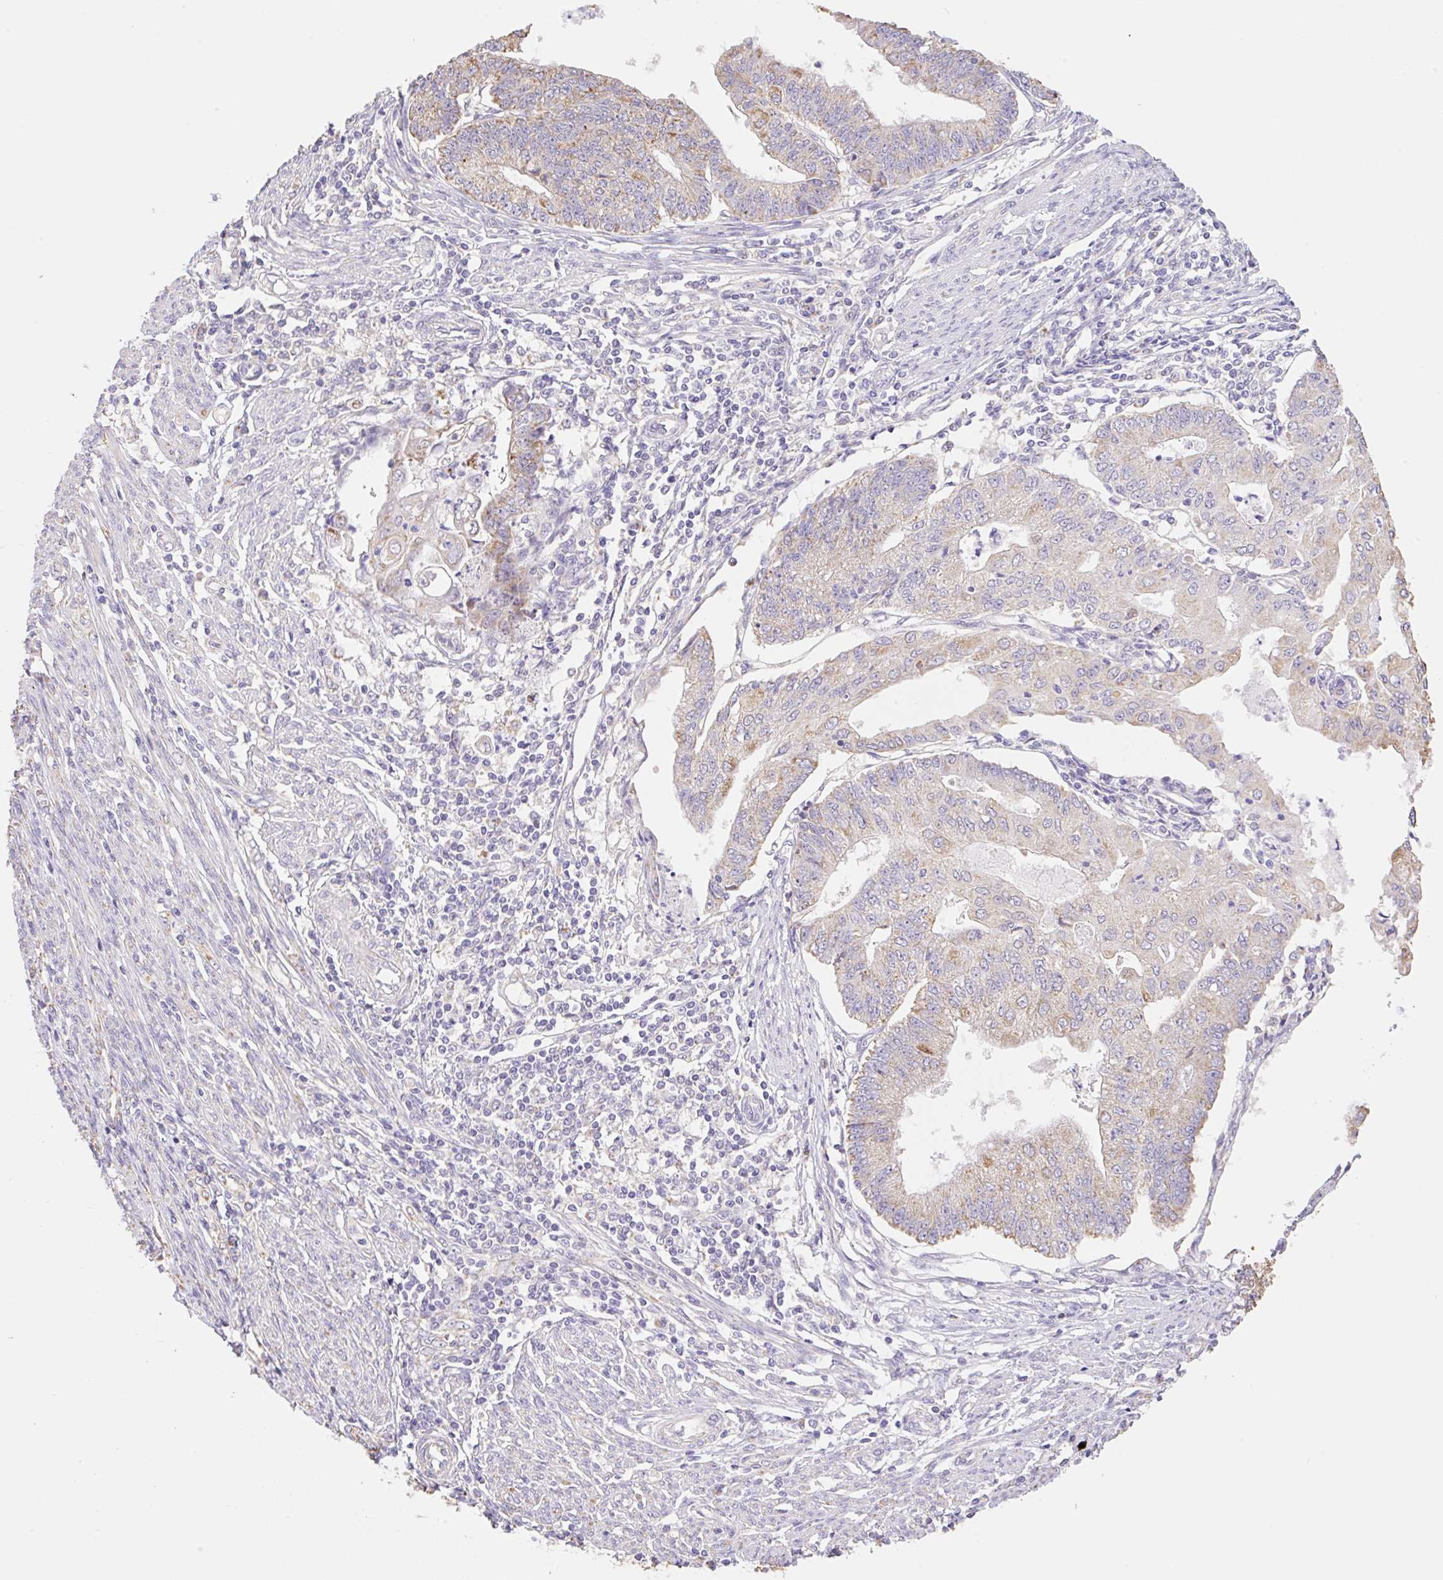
{"staining": {"intensity": "weak", "quantity": "25%-75%", "location": "cytoplasmic/membranous"}, "tissue": "endometrial cancer", "cell_type": "Tumor cells", "image_type": "cancer", "snomed": [{"axis": "morphology", "description": "Adenocarcinoma, NOS"}, {"axis": "topography", "description": "Endometrium"}], "caption": "IHC micrograph of neoplastic tissue: endometrial cancer (adenocarcinoma) stained using immunohistochemistry (IHC) exhibits low levels of weak protein expression localized specifically in the cytoplasmic/membranous of tumor cells, appearing as a cytoplasmic/membranous brown color.", "gene": "COPZ2", "patient": {"sex": "female", "age": 56}}